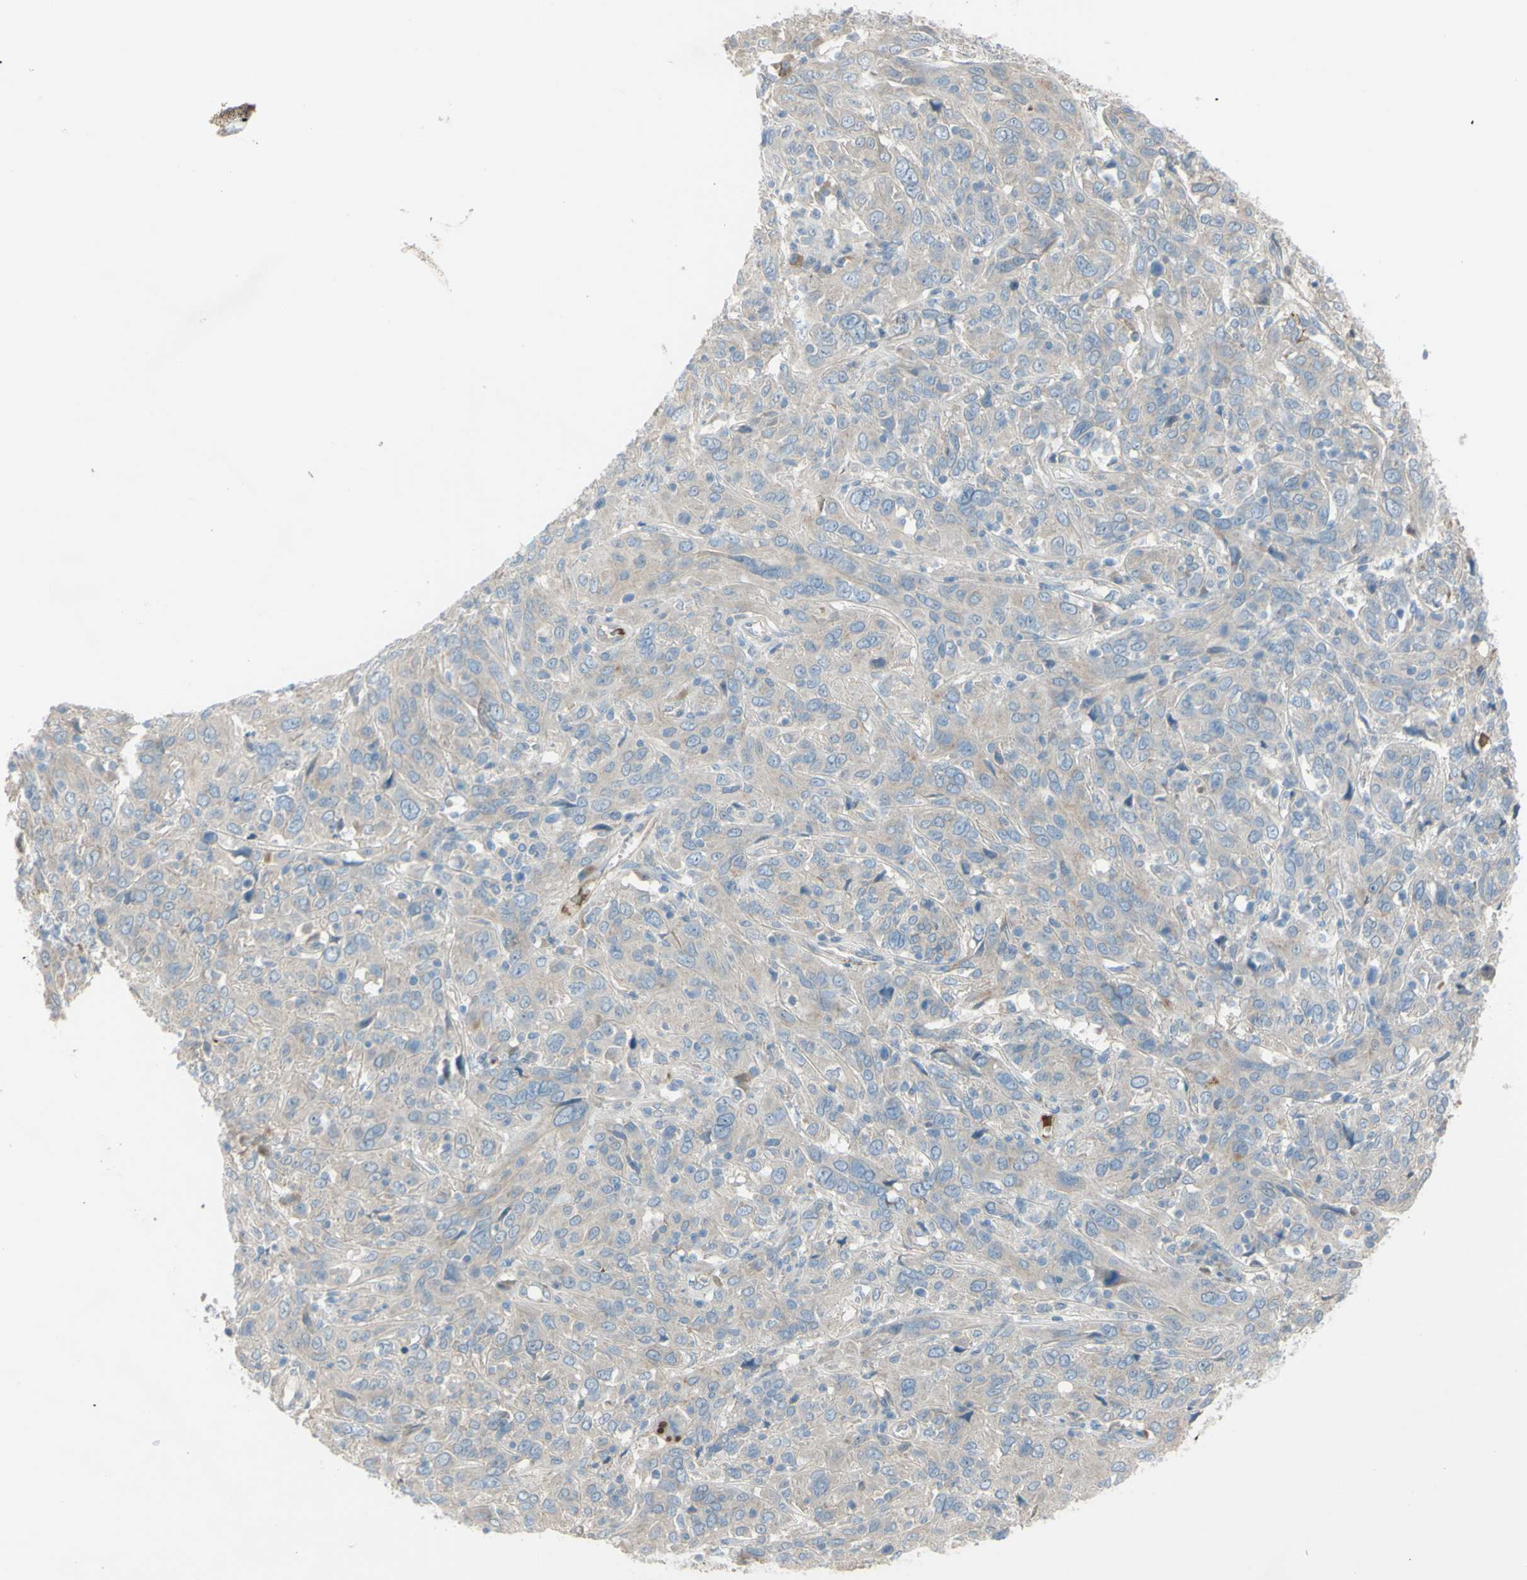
{"staining": {"intensity": "weak", "quantity": "<25%", "location": "cytoplasmic/membranous"}, "tissue": "cervical cancer", "cell_type": "Tumor cells", "image_type": "cancer", "snomed": [{"axis": "morphology", "description": "Squamous cell carcinoma, NOS"}, {"axis": "topography", "description": "Cervix"}], "caption": "Cervical cancer (squamous cell carcinoma) was stained to show a protein in brown. There is no significant positivity in tumor cells.", "gene": "ATRN", "patient": {"sex": "female", "age": 46}}